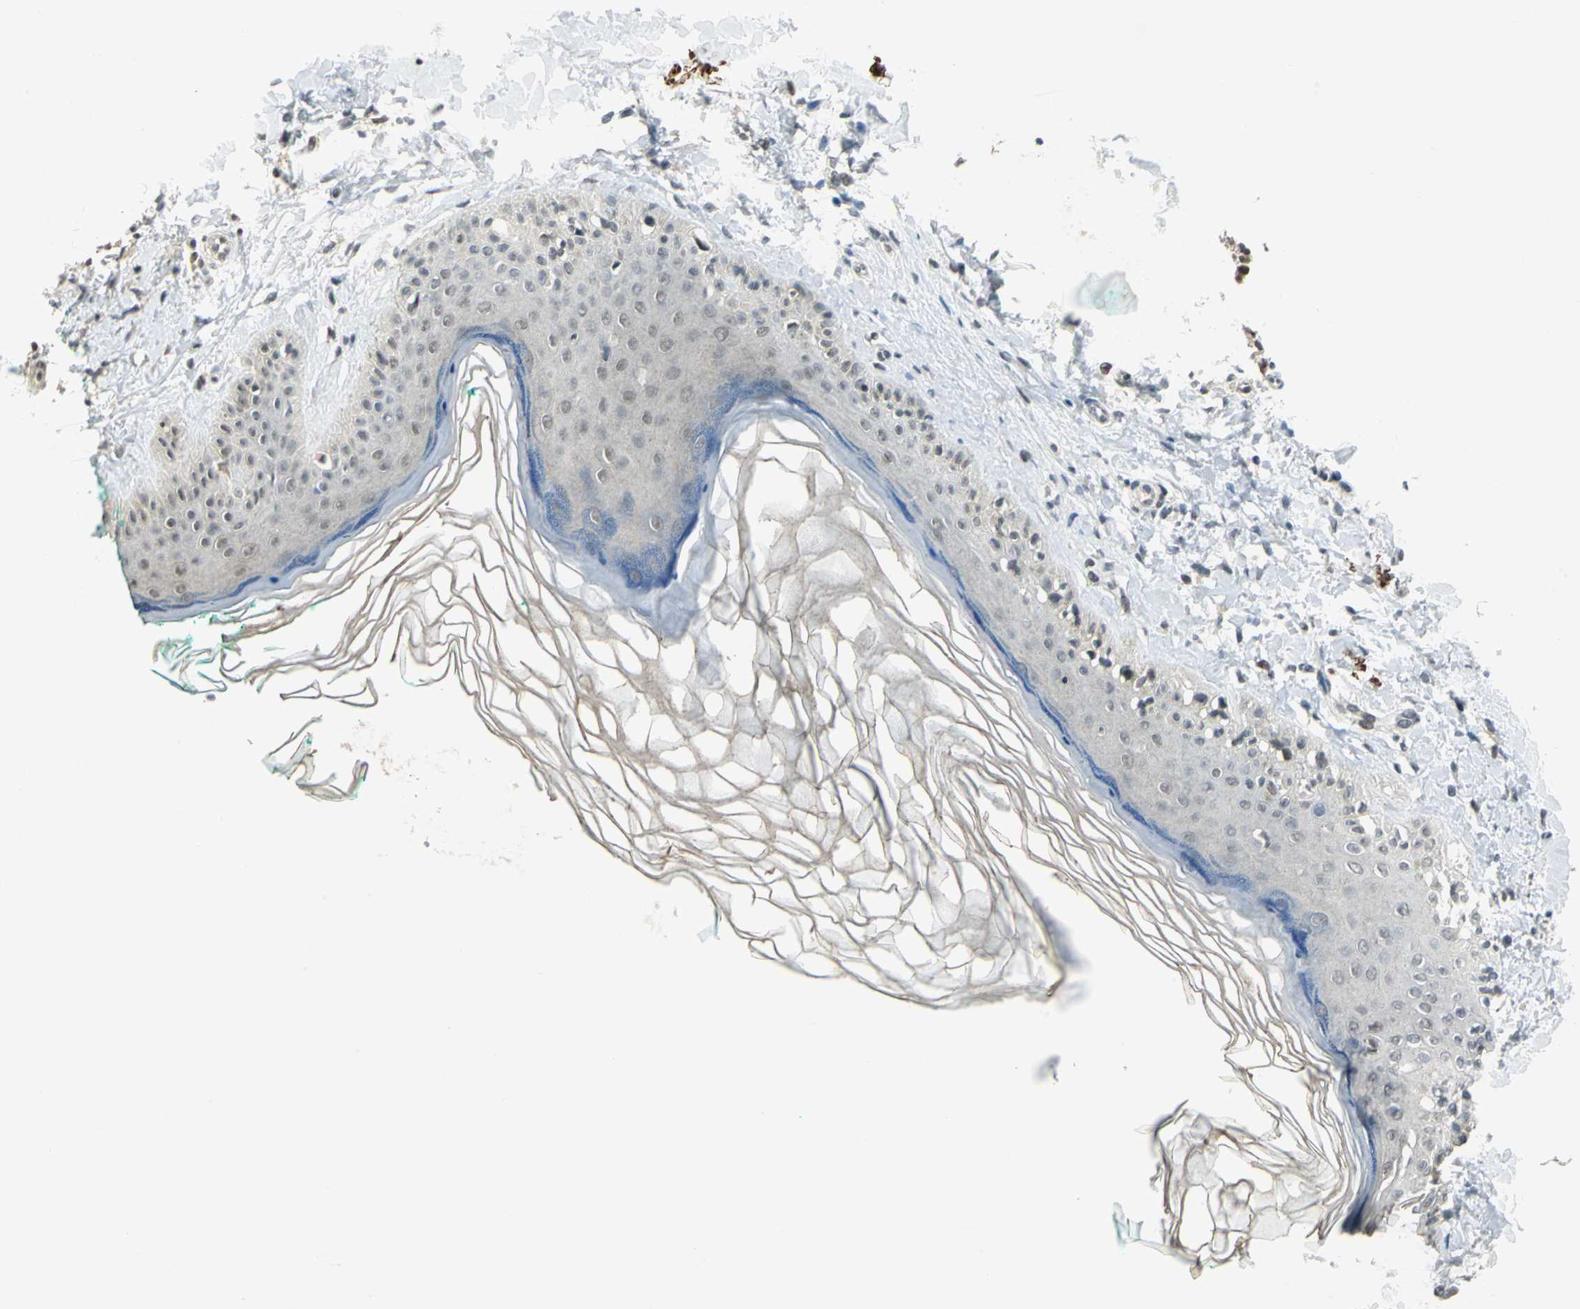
{"staining": {"intensity": "negative", "quantity": "none", "location": "none"}, "tissue": "skin", "cell_type": "Fibroblasts", "image_type": "normal", "snomed": [{"axis": "morphology", "description": "Normal tissue, NOS"}, {"axis": "topography", "description": "Skin"}], "caption": "A histopathology image of human skin is negative for staining in fibroblasts. Nuclei are stained in blue.", "gene": "MTA1", "patient": {"sex": "male", "age": 71}}